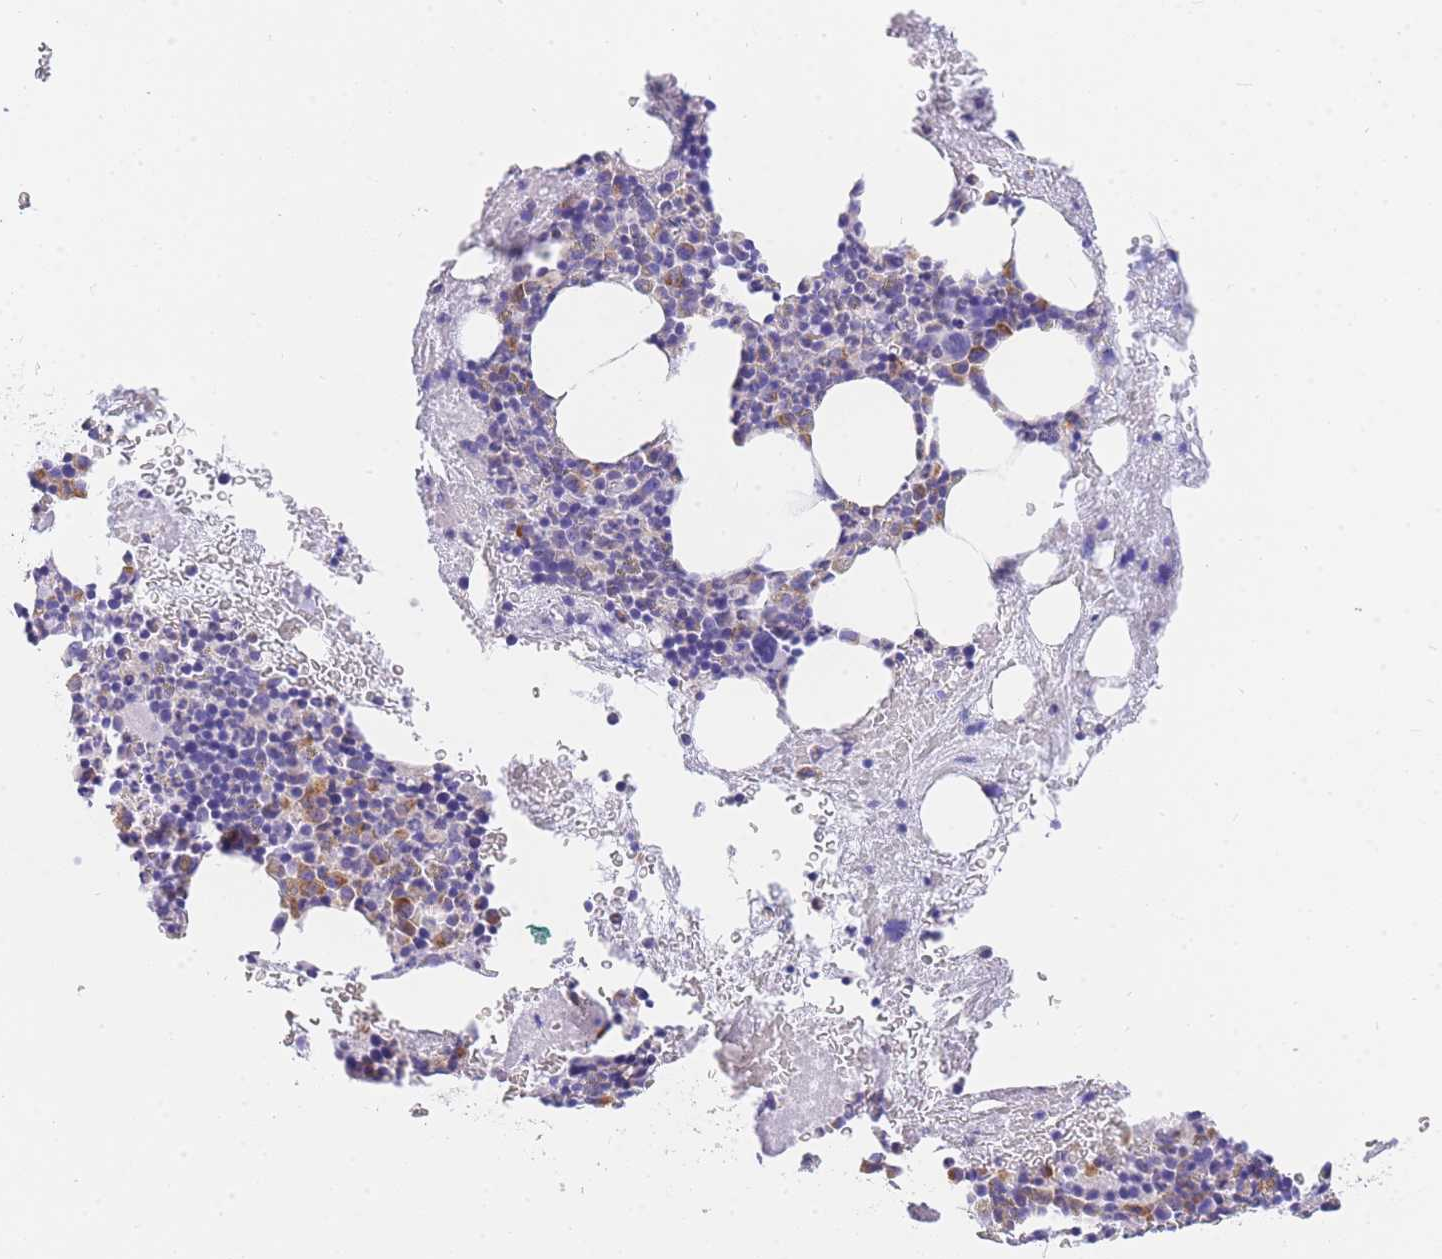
{"staining": {"intensity": "moderate", "quantity": "<25%", "location": "cytoplasmic/membranous"}, "tissue": "bone marrow", "cell_type": "Hematopoietic cells", "image_type": "normal", "snomed": [{"axis": "morphology", "description": "Normal tissue, NOS"}, {"axis": "topography", "description": "Bone marrow"}], "caption": "Moderate cytoplasmic/membranous positivity for a protein is appreciated in about <25% of hematopoietic cells of normal bone marrow using immunohistochemistry.", "gene": "SRSF12", "patient": {"sex": "male", "age": 53}}